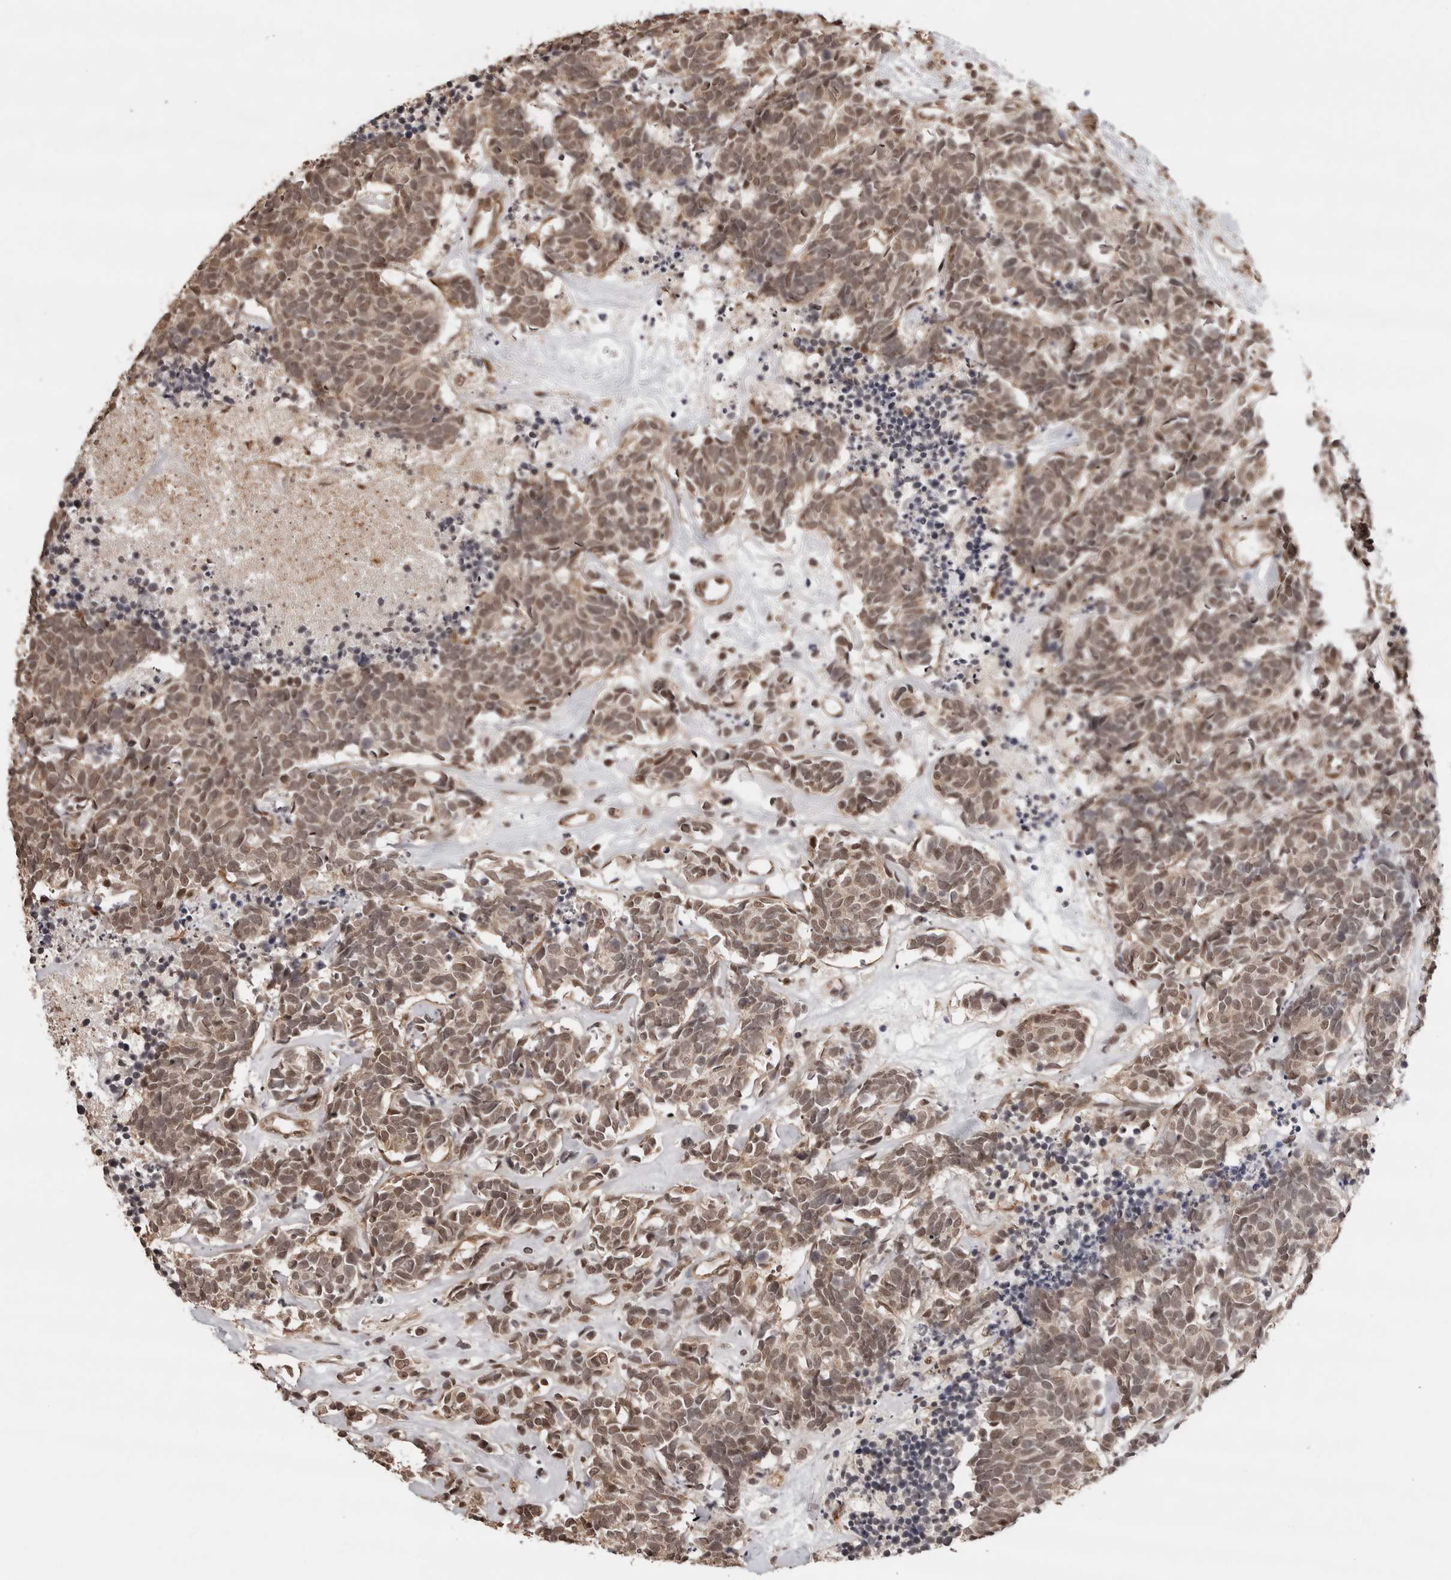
{"staining": {"intensity": "weak", "quantity": ">75%", "location": "cytoplasmic/membranous,nuclear"}, "tissue": "carcinoid", "cell_type": "Tumor cells", "image_type": "cancer", "snomed": [{"axis": "morphology", "description": "Carcinoma, NOS"}, {"axis": "morphology", "description": "Carcinoid, malignant, NOS"}, {"axis": "topography", "description": "Urinary bladder"}], "caption": "A brown stain labels weak cytoplasmic/membranous and nuclear expression of a protein in human carcinoma tumor cells.", "gene": "SDE2", "patient": {"sex": "male", "age": 57}}